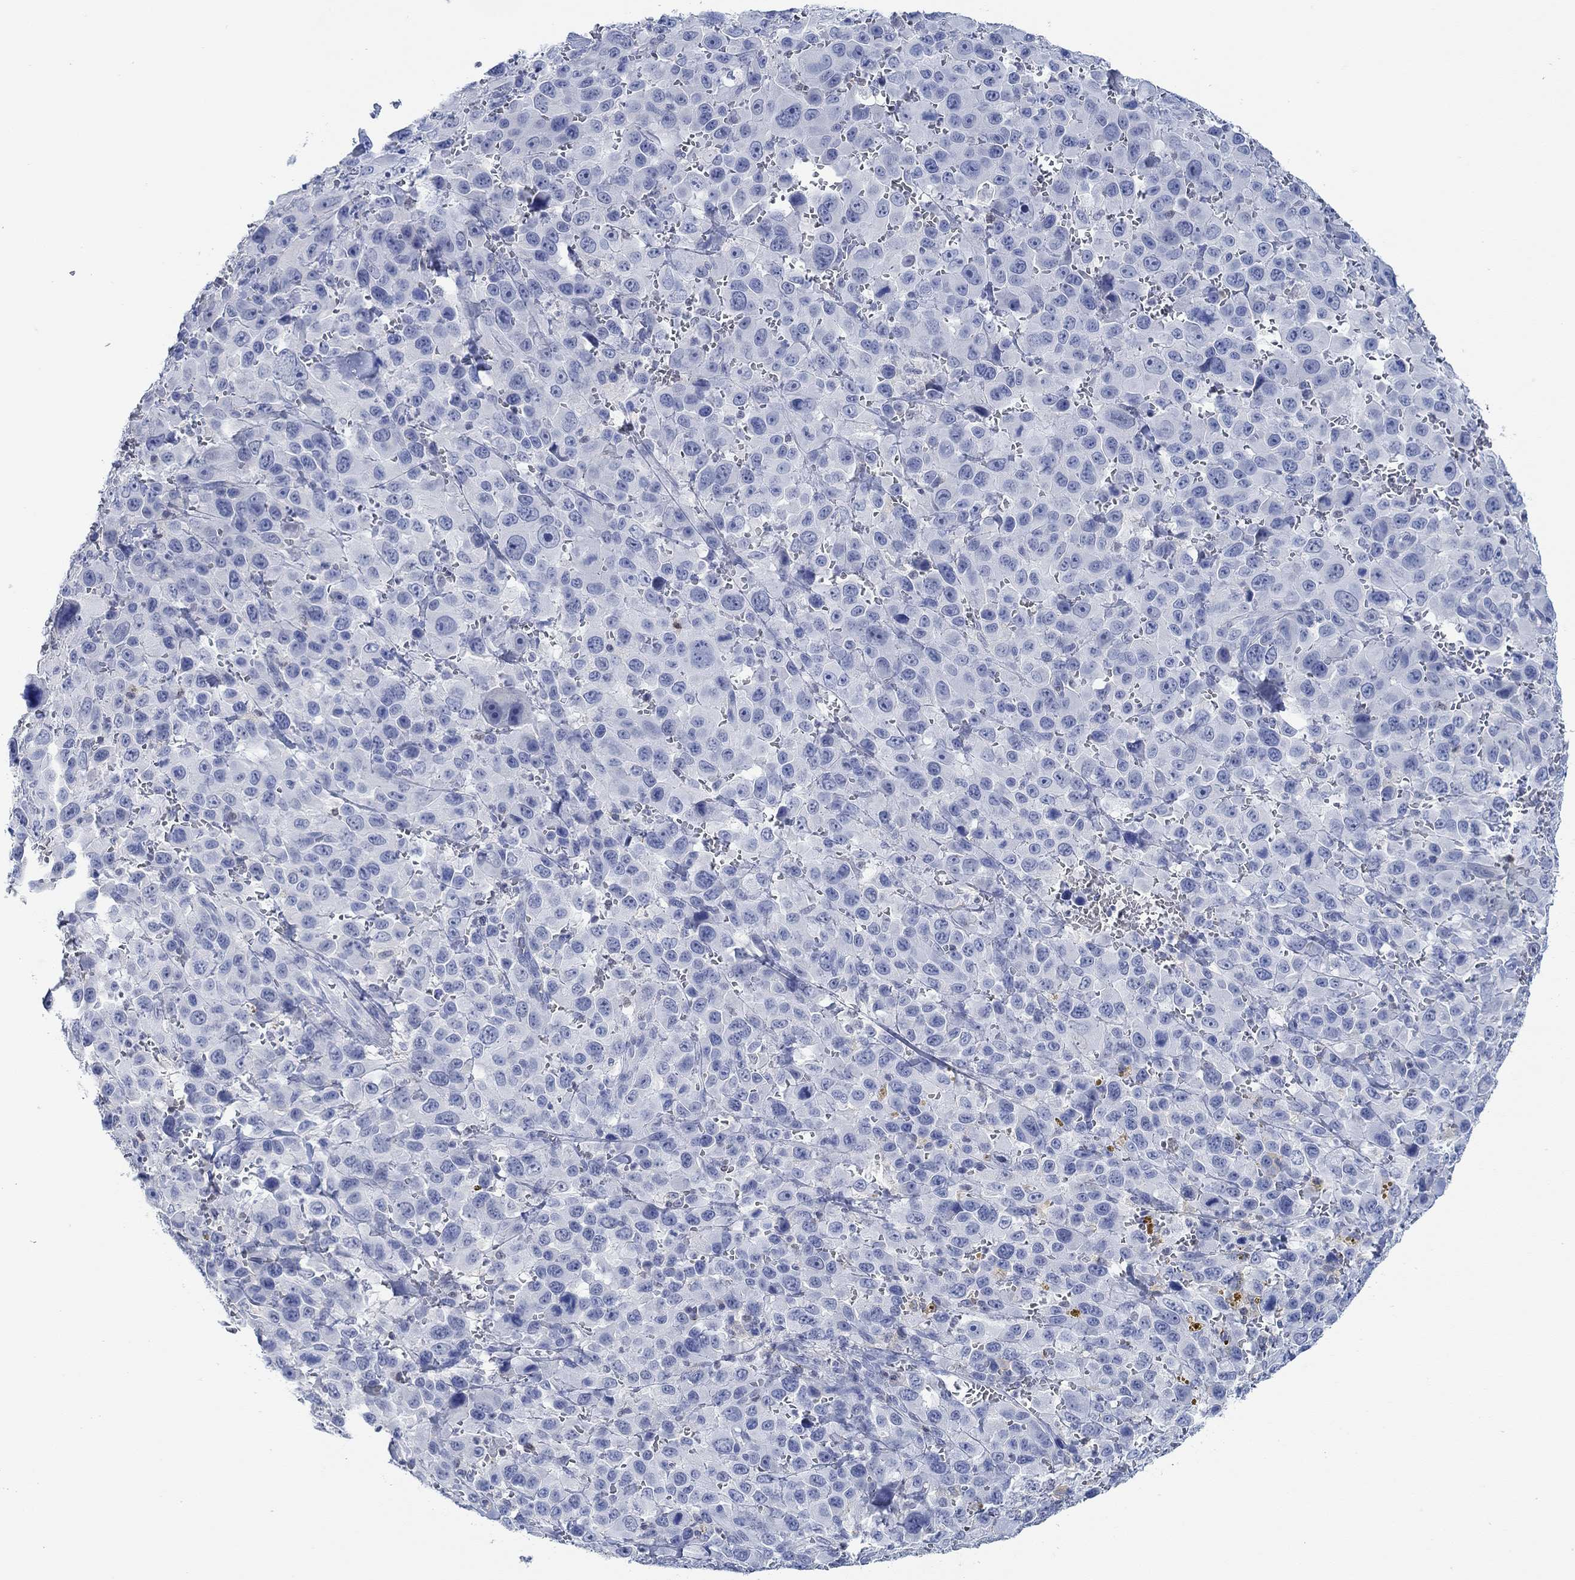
{"staining": {"intensity": "negative", "quantity": "none", "location": "none"}, "tissue": "melanoma", "cell_type": "Tumor cells", "image_type": "cancer", "snomed": [{"axis": "morphology", "description": "Malignant melanoma, NOS"}, {"axis": "topography", "description": "Skin"}], "caption": "Immunohistochemistry (IHC) image of neoplastic tissue: human malignant melanoma stained with DAB (3,3'-diaminobenzidine) demonstrates no significant protein staining in tumor cells.", "gene": "PPP1R17", "patient": {"sex": "female", "age": 91}}